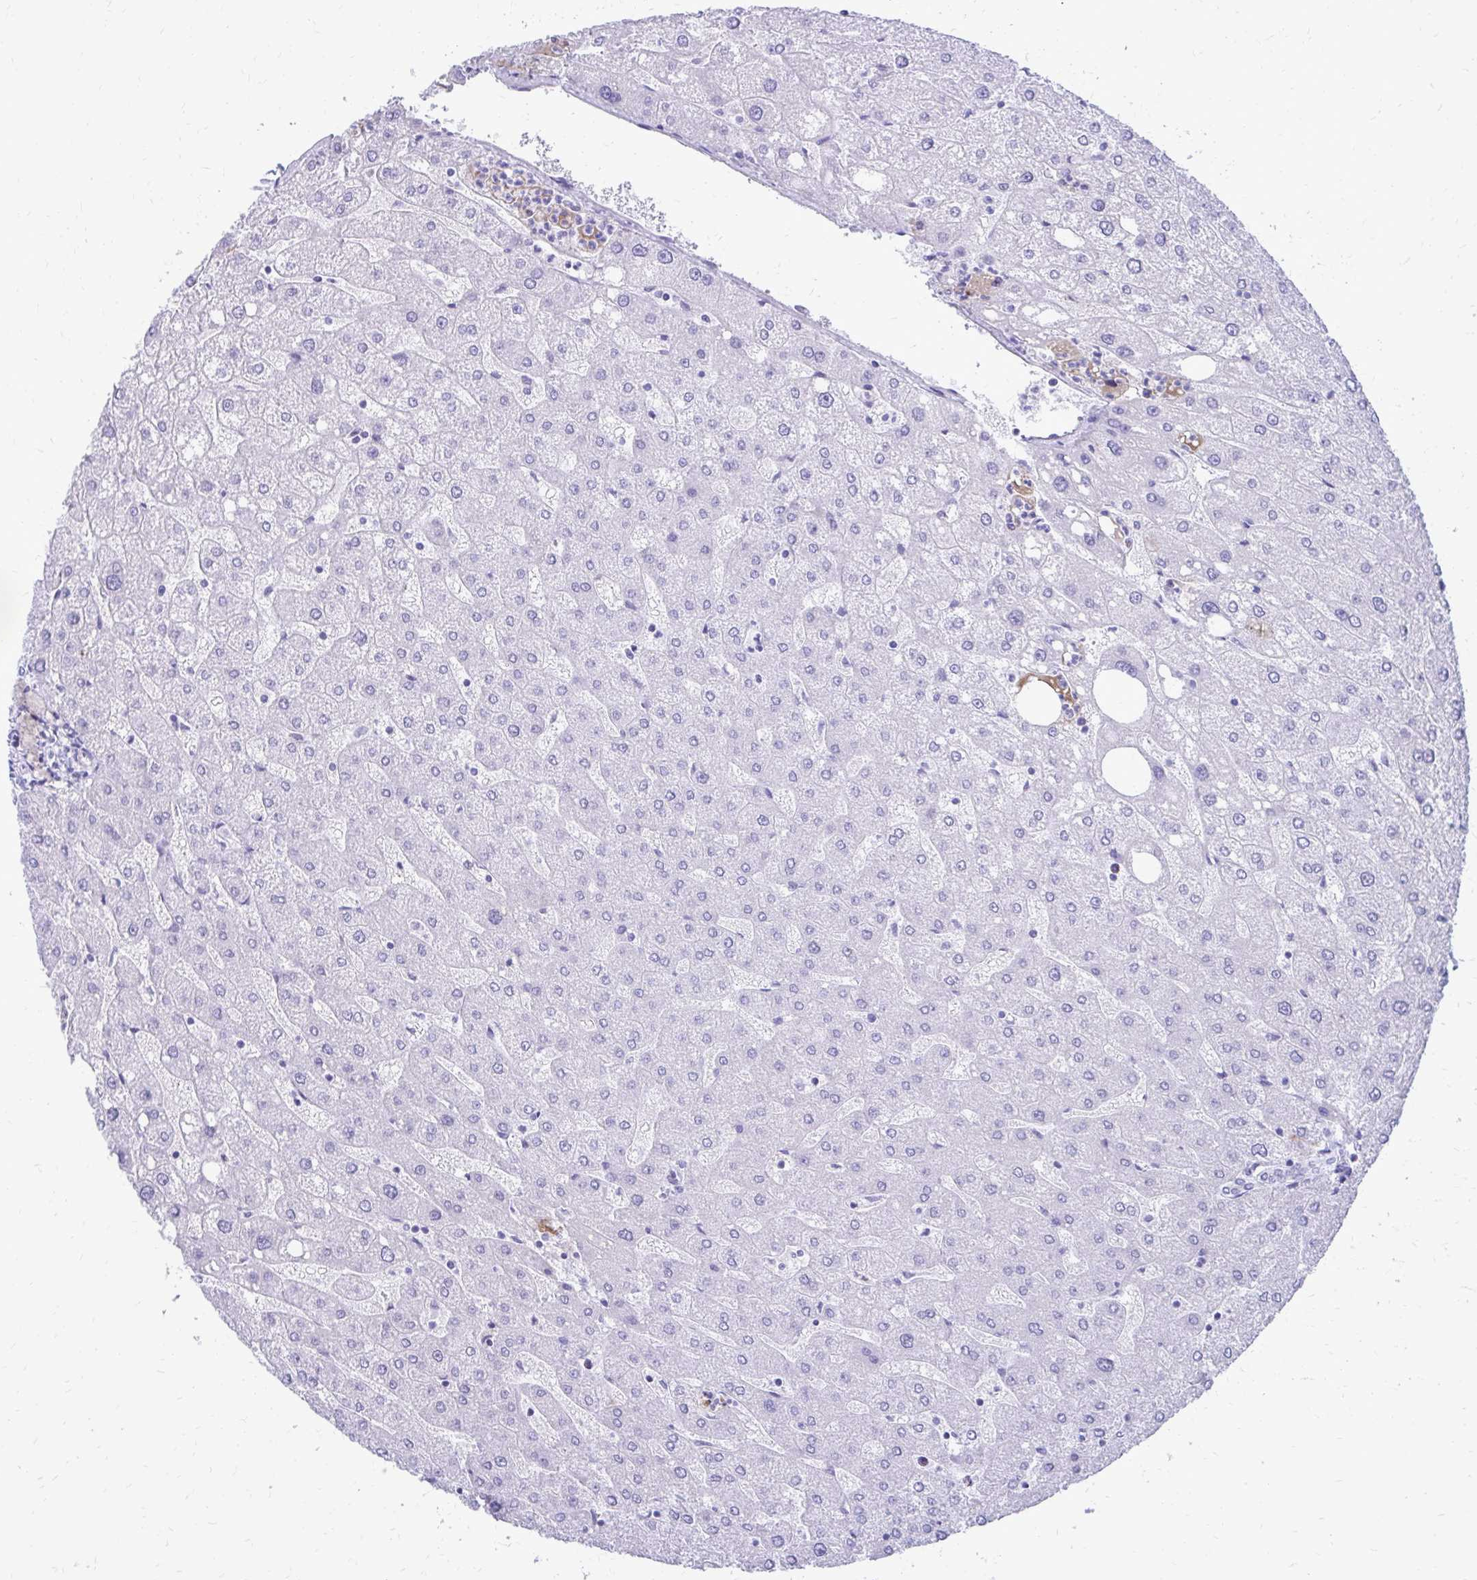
{"staining": {"intensity": "negative", "quantity": "none", "location": "none"}, "tissue": "liver", "cell_type": "Cholangiocytes", "image_type": "normal", "snomed": [{"axis": "morphology", "description": "Normal tissue, NOS"}, {"axis": "topography", "description": "Liver"}], "caption": "The histopathology image reveals no significant expression in cholangiocytes of liver. (Immunohistochemistry, brightfield microscopy, high magnification).", "gene": "SATL1", "patient": {"sex": "male", "age": 67}}